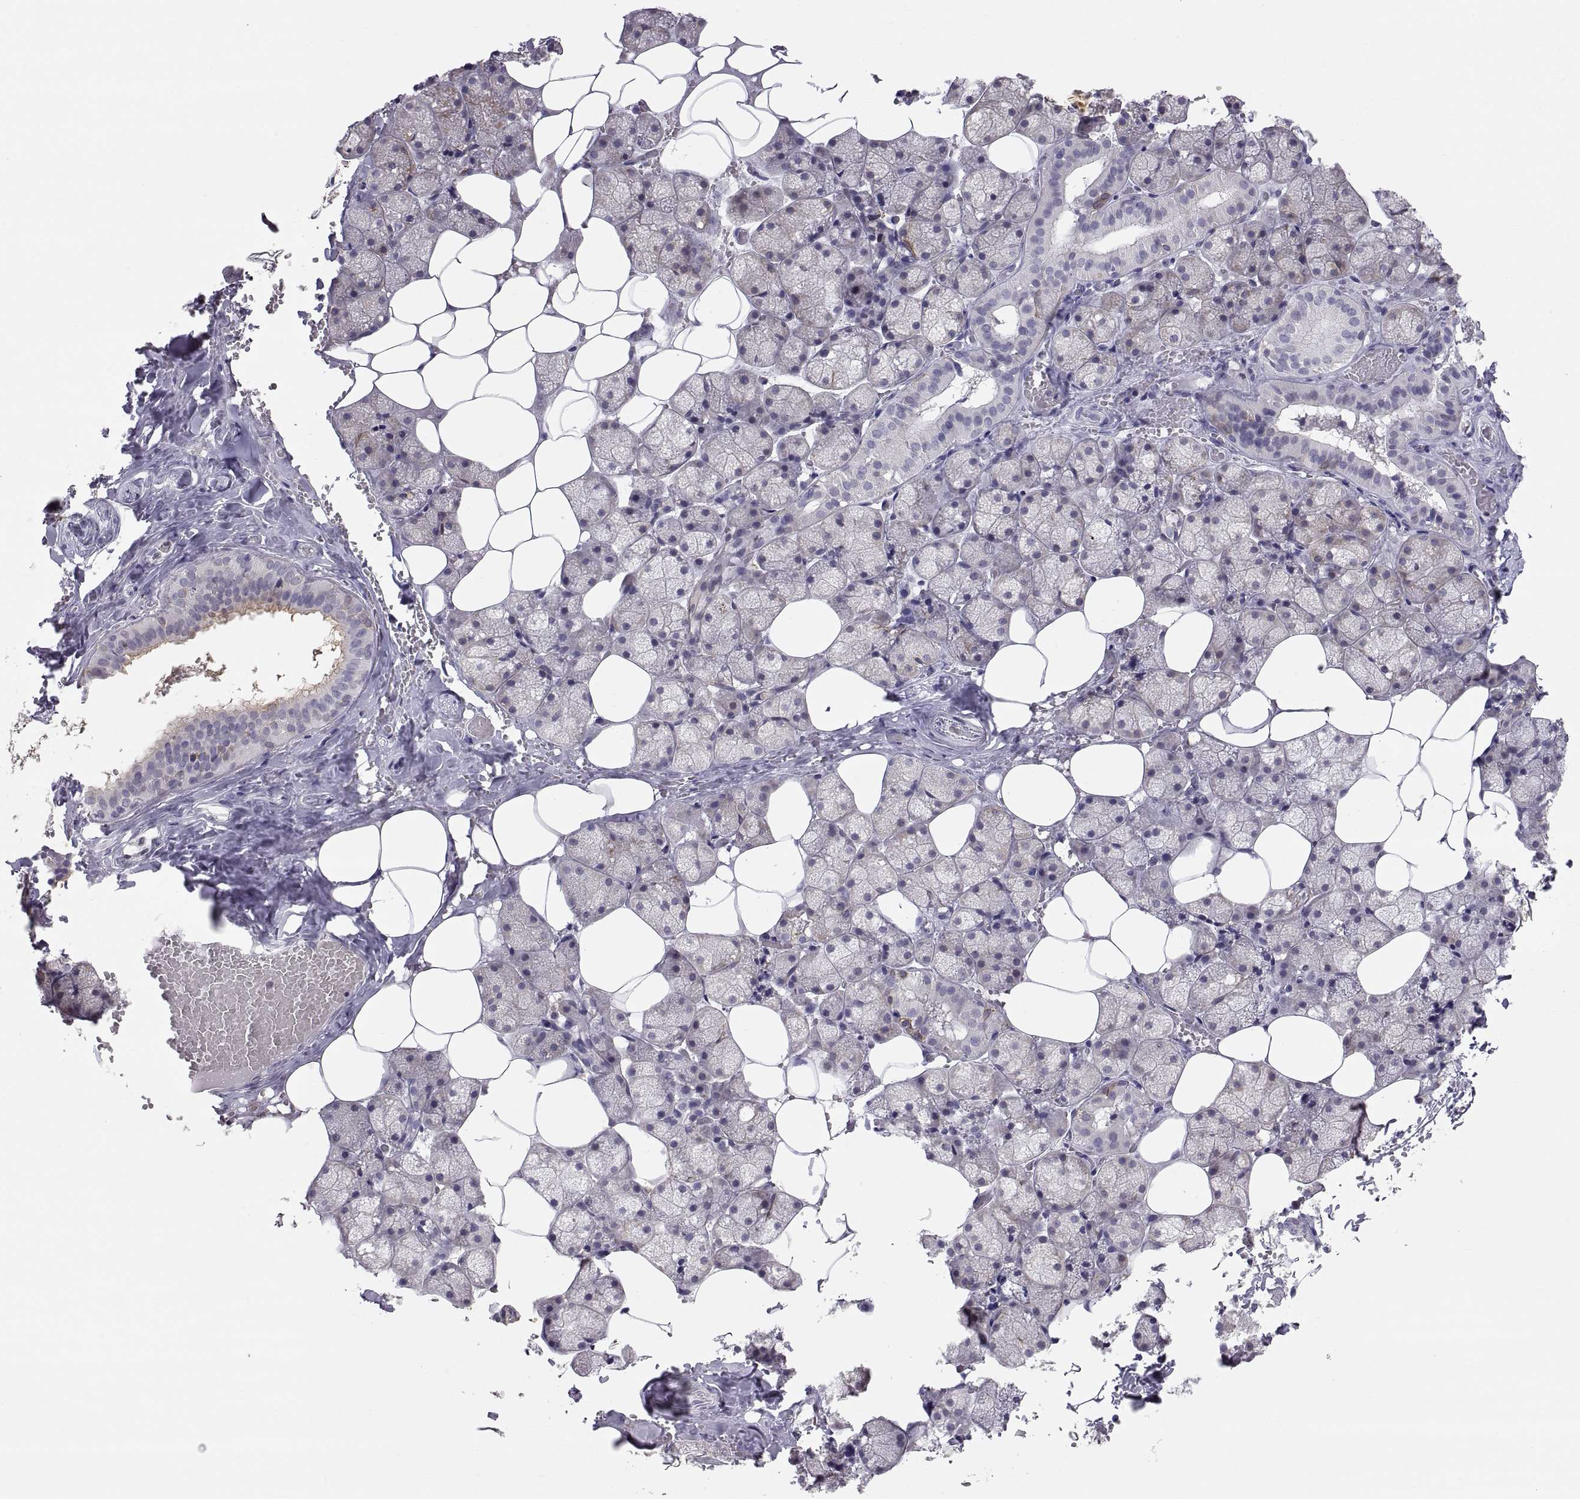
{"staining": {"intensity": "moderate", "quantity": "<25%", "location": "cytoplasmic/membranous"}, "tissue": "salivary gland", "cell_type": "Glandular cells", "image_type": "normal", "snomed": [{"axis": "morphology", "description": "Normal tissue, NOS"}, {"axis": "topography", "description": "Salivary gland"}], "caption": "Immunohistochemistry (DAB) staining of normal human salivary gland displays moderate cytoplasmic/membranous protein staining in about <25% of glandular cells. The protein is shown in brown color, while the nuclei are stained blue.", "gene": "ERO1A", "patient": {"sex": "male", "age": 38}}